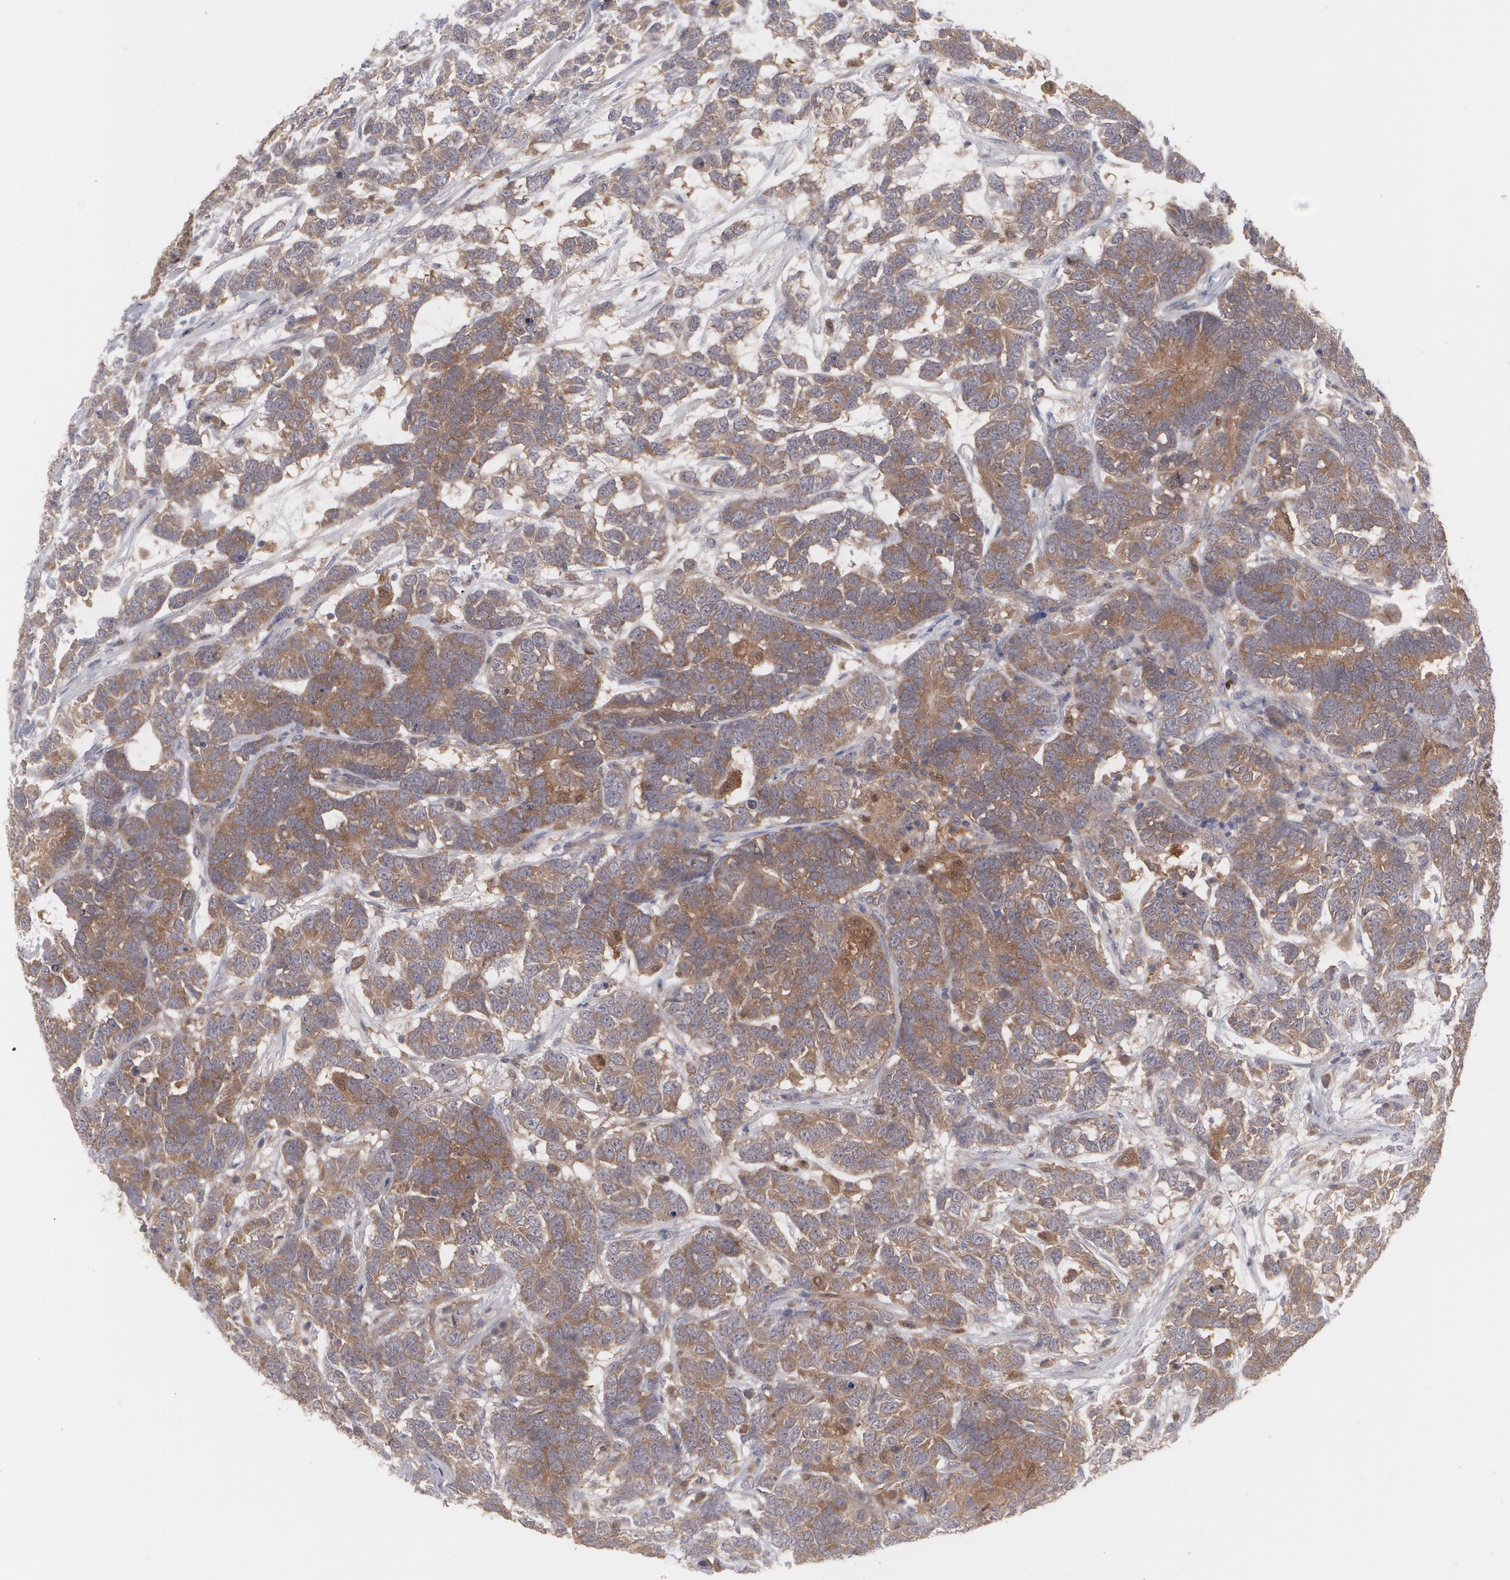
{"staining": {"intensity": "moderate", "quantity": ">75%", "location": "cytoplasmic/membranous"}, "tissue": "testis cancer", "cell_type": "Tumor cells", "image_type": "cancer", "snomed": [{"axis": "morphology", "description": "Carcinoma, Embryonal, NOS"}, {"axis": "topography", "description": "Testis"}], "caption": "There is medium levels of moderate cytoplasmic/membranous staining in tumor cells of embryonal carcinoma (testis), as demonstrated by immunohistochemical staining (brown color).", "gene": "HTT", "patient": {"sex": "male", "age": 26}}